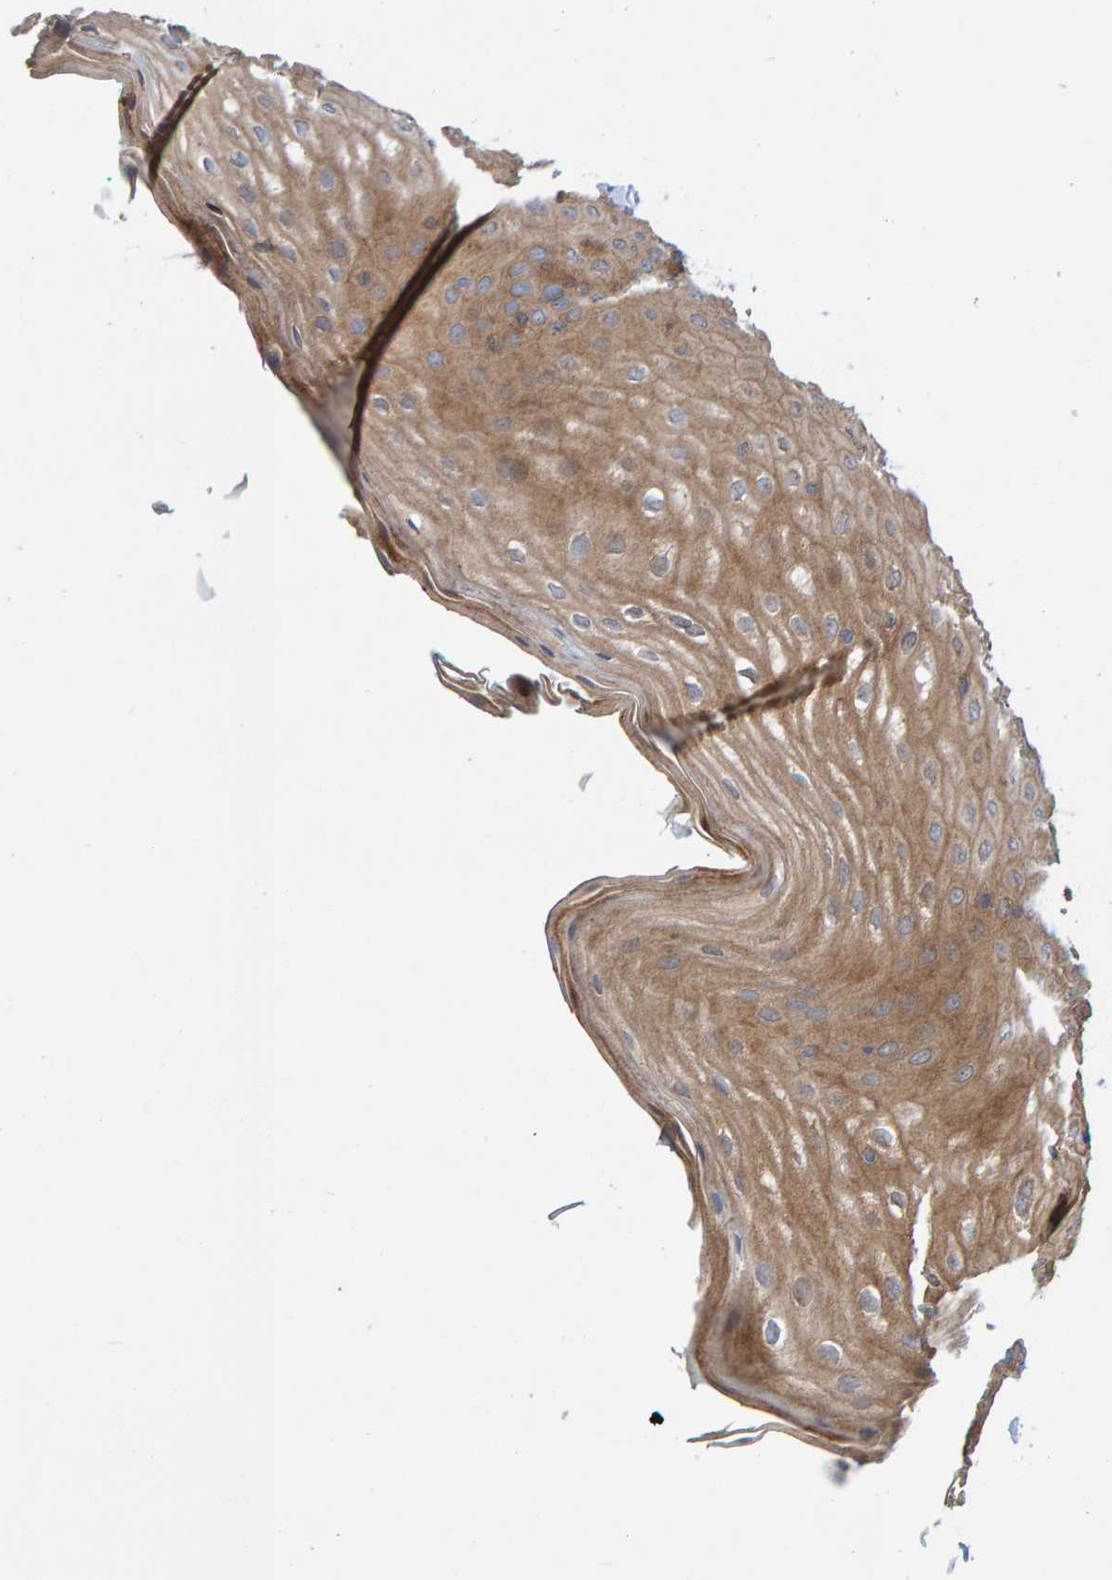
{"staining": {"intensity": "moderate", "quantity": ">75%", "location": "cytoplasmic/membranous"}, "tissue": "oral mucosa", "cell_type": "Squamous epithelial cells", "image_type": "normal", "snomed": [{"axis": "morphology", "description": "Normal tissue, NOS"}, {"axis": "topography", "description": "Skin"}, {"axis": "topography", "description": "Oral tissue"}], "caption": "Immunohistochemistry of normal oral mucosa demonstrates medium levels of moderate cytoplasmic/membranous positivity in approximately >75% of squamous epithelial cells.", "gene": "KIAA0753", "patient": {"sex": "male", "age": 84}}